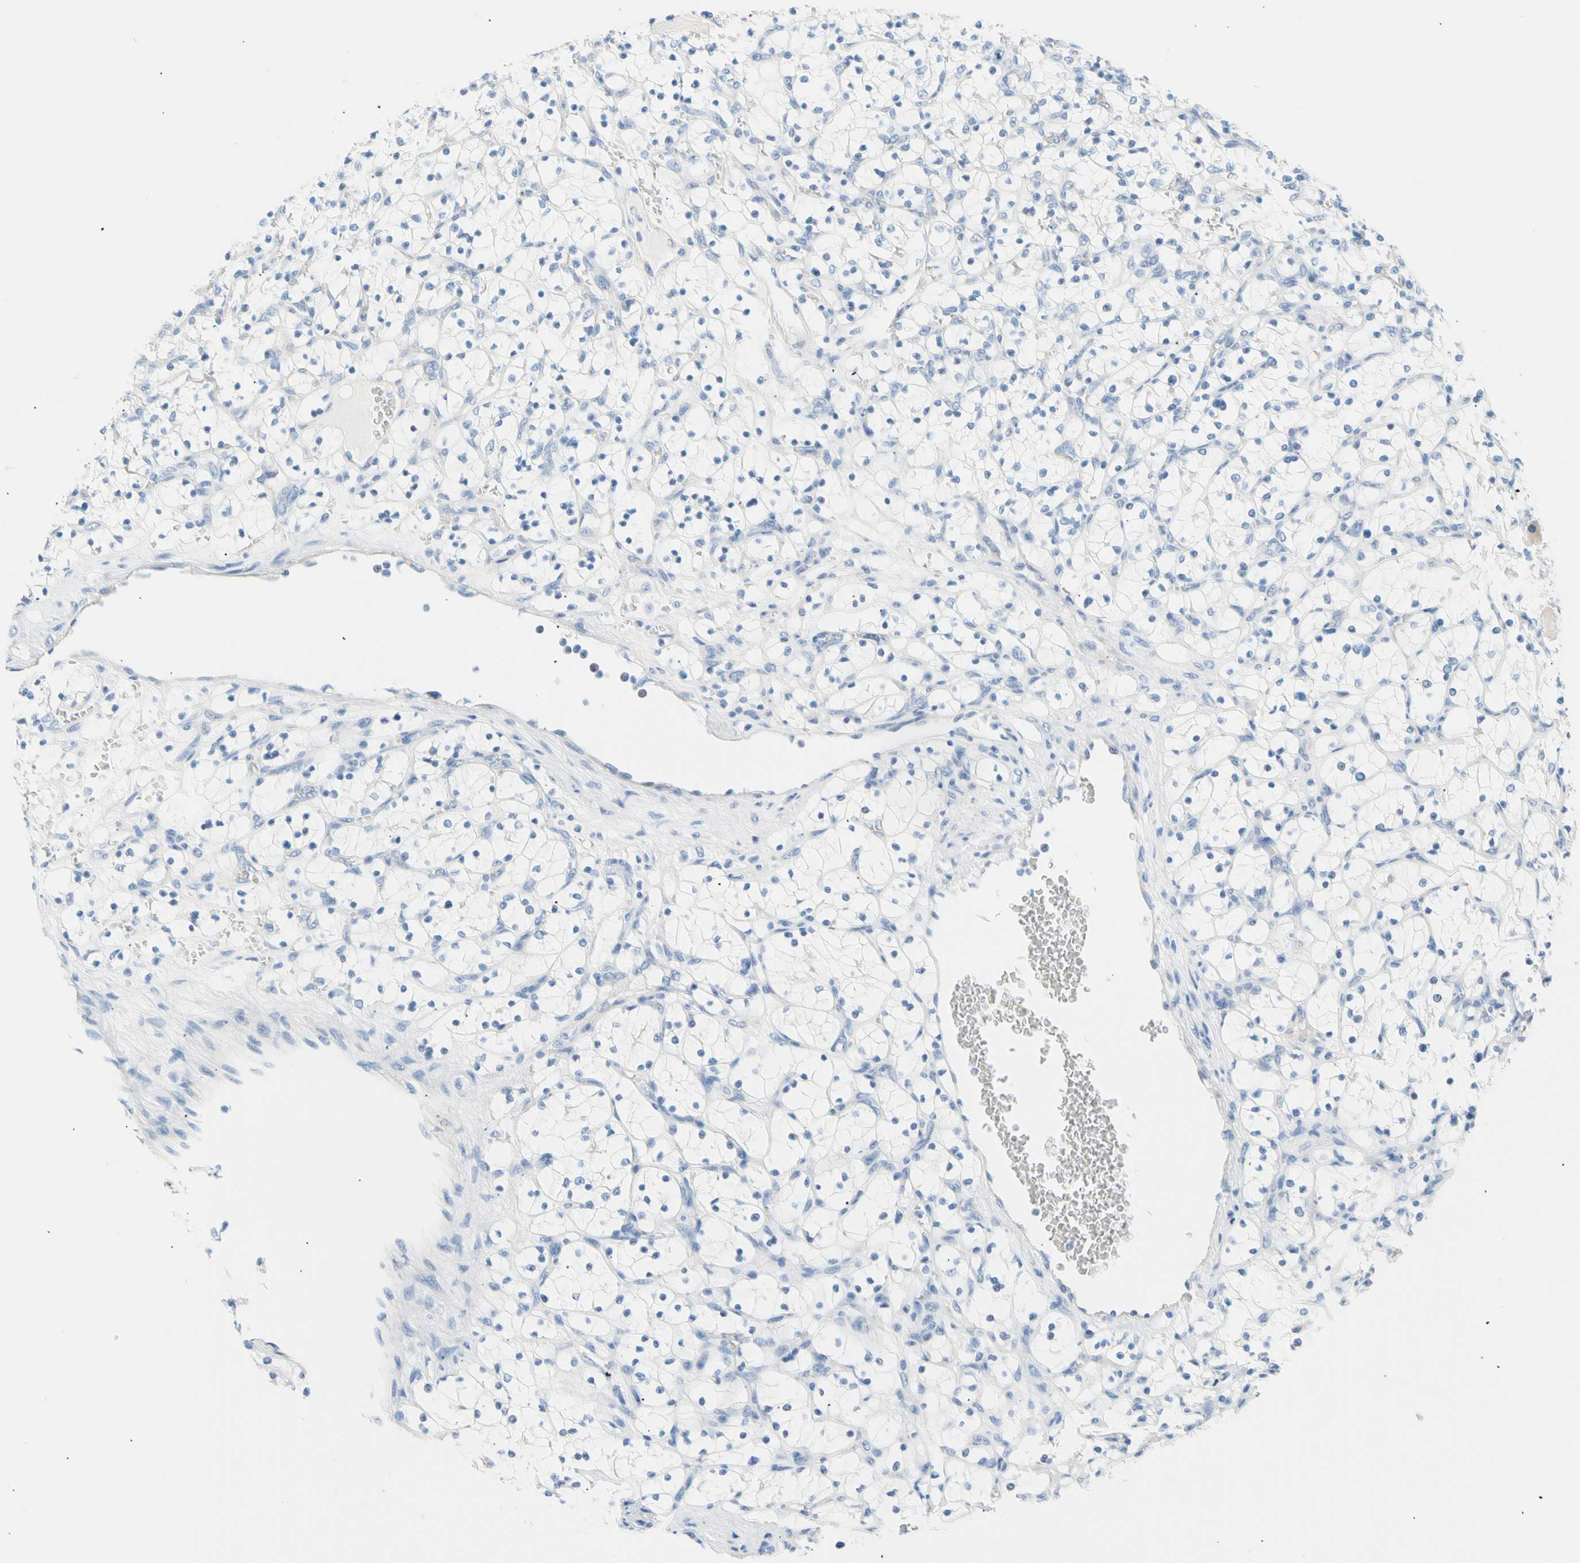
{"staining": {"intensity": "negative", "quantity": "none", "location": "none"}, "tissue": "renal cancer", "cell_type": "Tumor cells", "image_type": "cancer", "snomed": [{"axis": "morphology", "description": "Adenocarcinoma, NOS"}, {"axis": "topography", "description": "Kidney"}], "caption": "High power microscopy histopathology image of an IHC micrograph of renal adenocarcinoma, revealing no significant staining in tumor cells.", "gene": "CEL", "patient": {"sex": "female", "age": 69}}